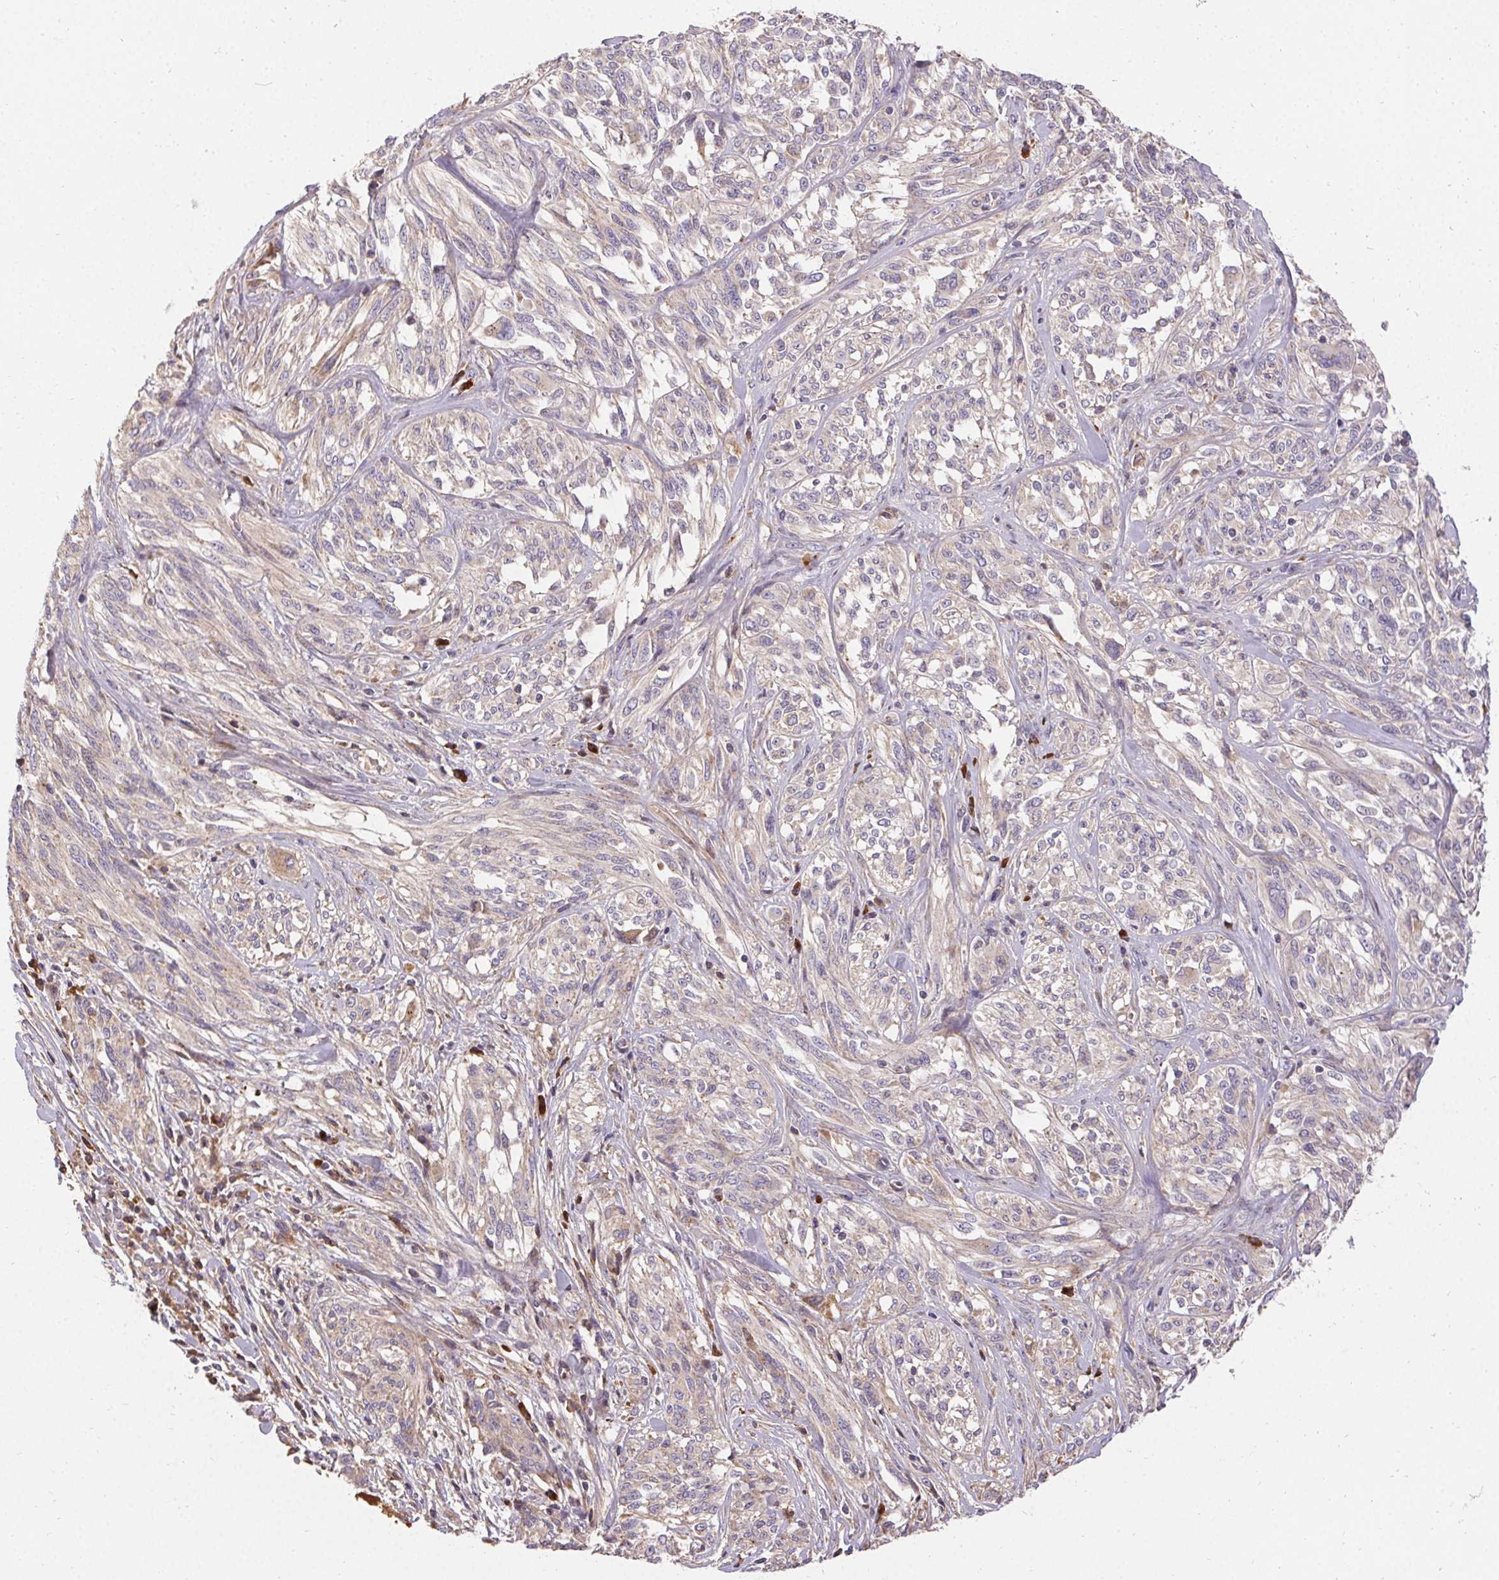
{"staining": {"intensity": "negative", "quantity": "none", "location": "none"}, "tissue": "melanoma", "cell_type": "Tumor cells", "image_type": "cancer", "snomed": [{"axis": "morphology", "description": "Malignant melanoma, NOS"}, {"axis": "topography", "description": "Skin"}], "caption": "Tumor cells show no significant staining in malignant melanoma.", "gene": "APLP1", "patient": {"sex": "female", "age": 91}}